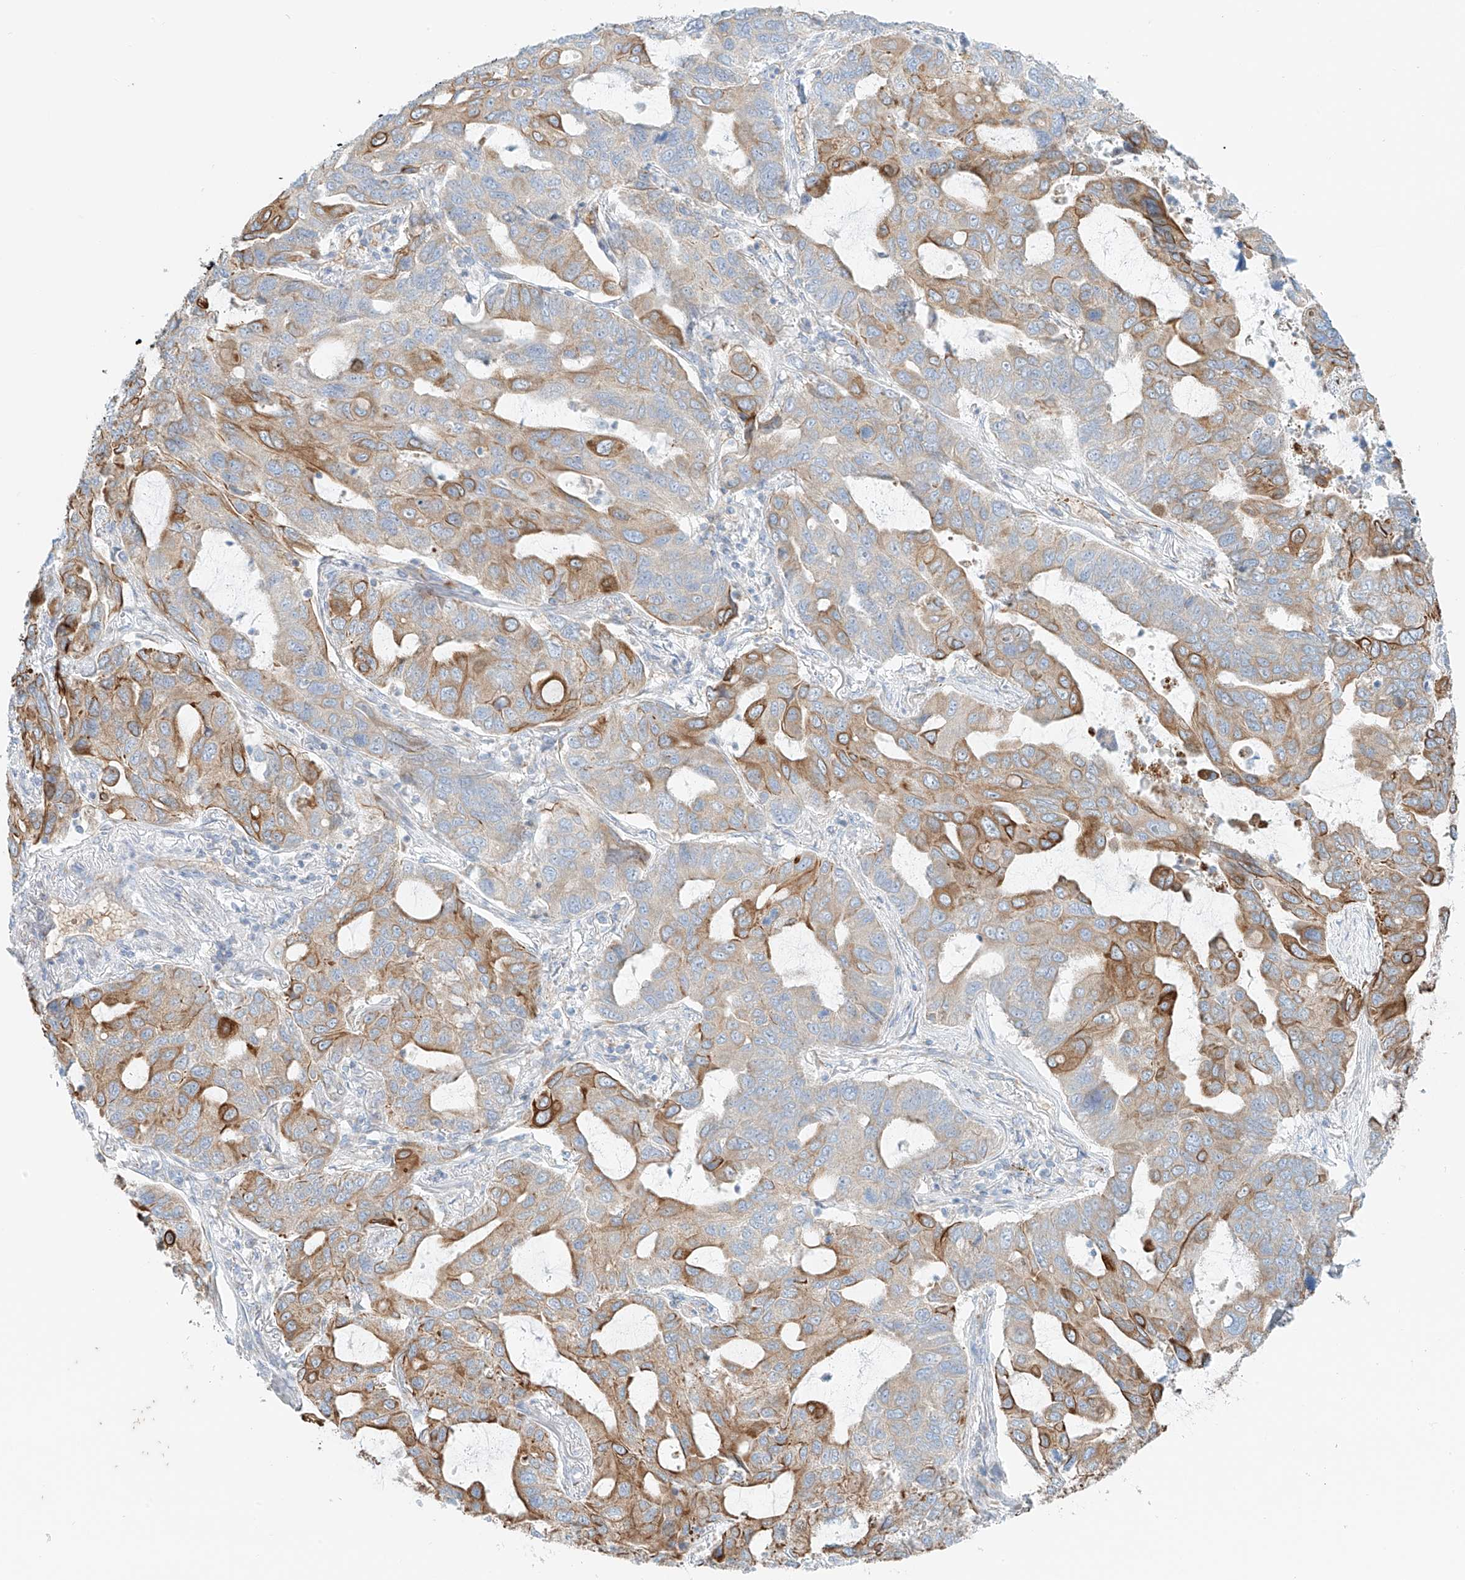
{"staining": {"intensity": "strong", "quantity": "25%-75%", "location": "cytoplasmic/membranous"}, "tissue": "lung cancer", "cell_type": "Tumor cells", "image_type": "cancer", "snomed": [{"axis": "morphology", "description": "Adenocarcinoma, NOS"}, {"axis": "topography", "description": "Lung"}], "caption": "Immunohistochemical staining of human lung cancer (adenocarcinoma) reveals high levels of strong cytoplasmic/membranous staining in about 25%-75% of tumor cells.", "gene": "EIPR1", "patient": {"sex": "male", "age": 64}}